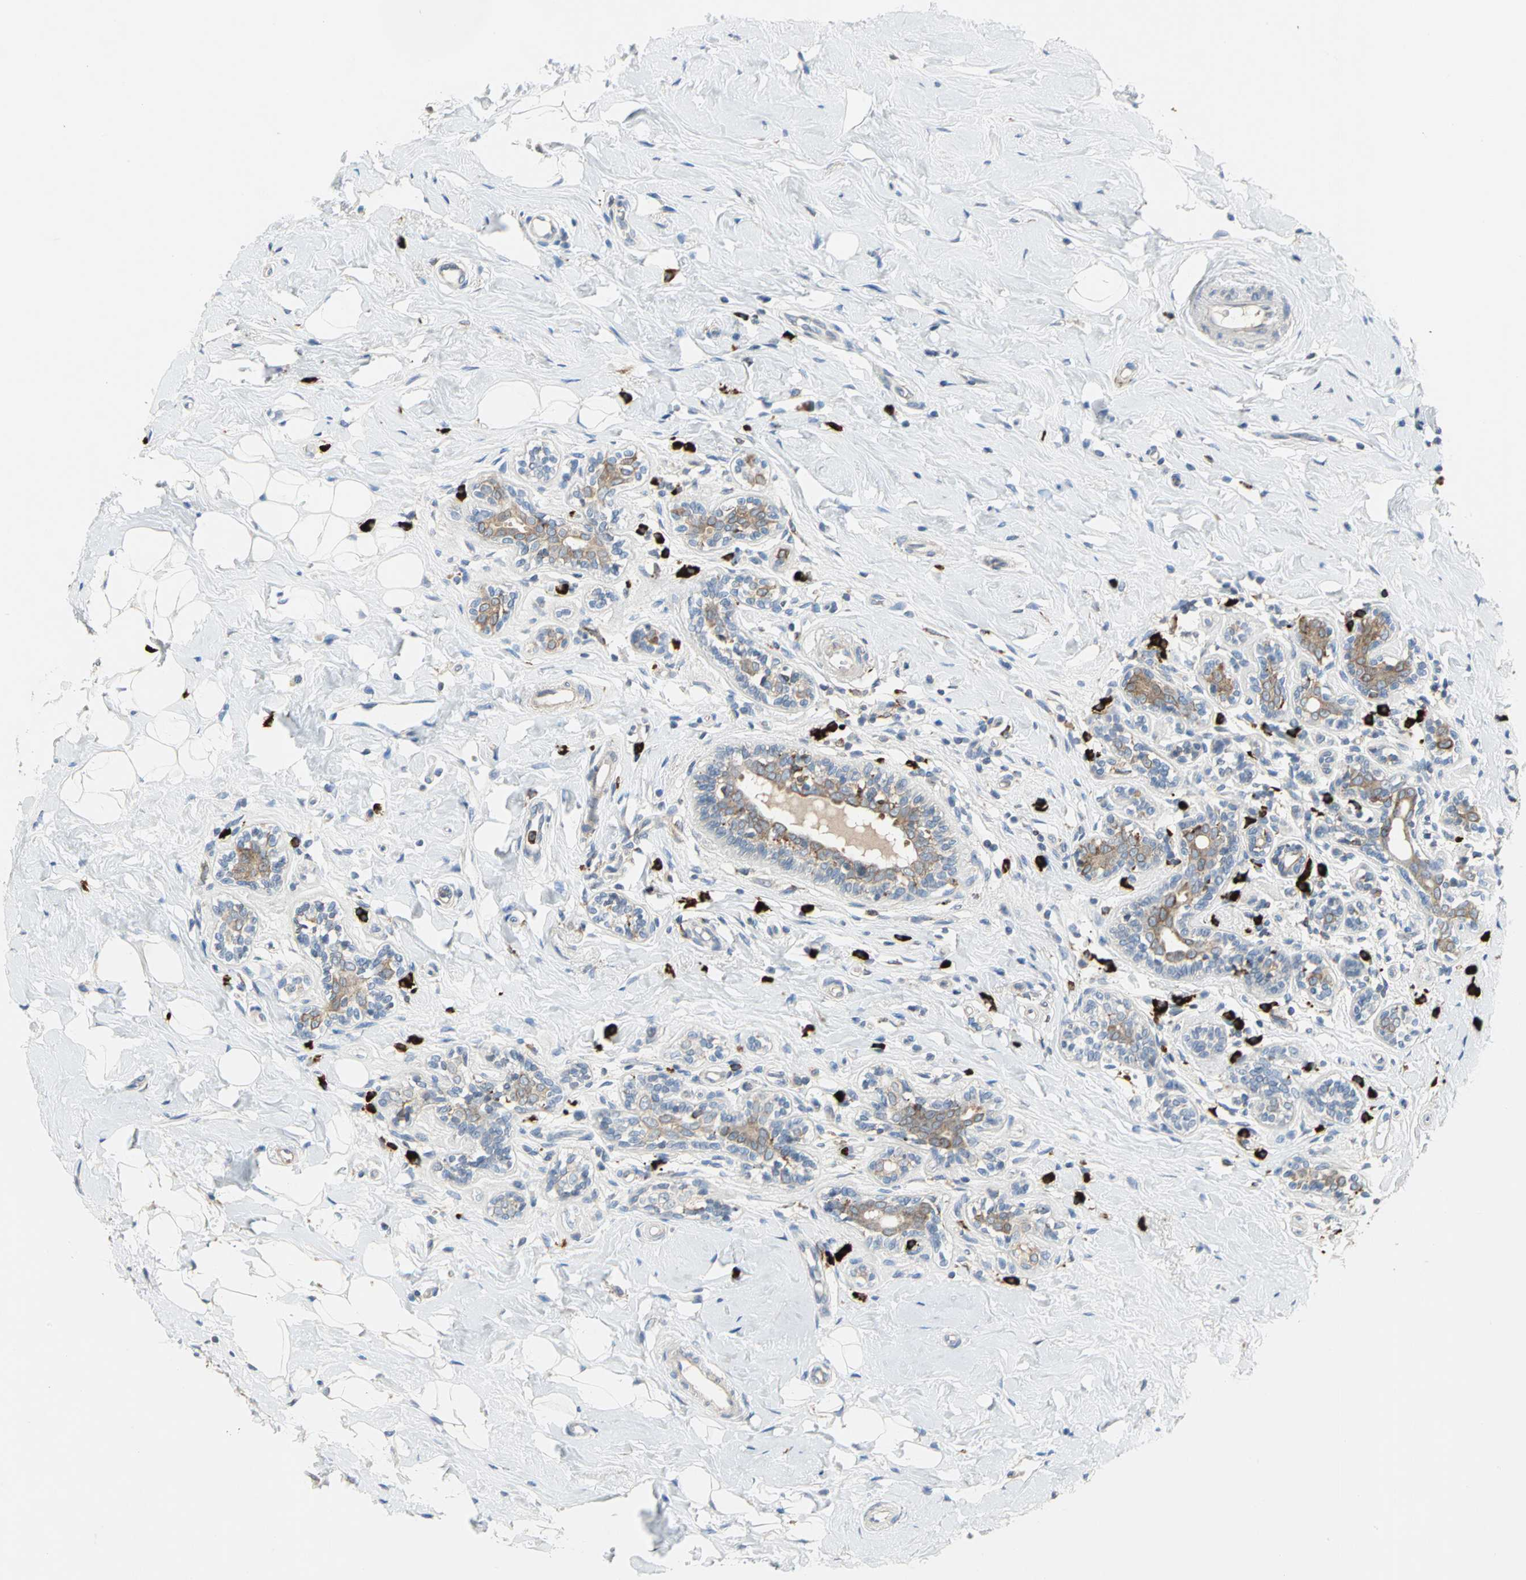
{"staining": {"intensity": "weak", "quantity": ">75%", "location": "cytoplasmic/membranous"}, "tissue": "breast cancer", "cell_type": "Tumor cells", "image_type": "cancer", "snomed": [{"axis": "morphology", "description": "Normal tissue, NOS"}, {"axis": "morphology", "description": "Lobular carcinoma"}, {"axis": "topography", "description": "Breast"}], "caption": "The image displays immunohistochemical staining of lobular carcinoma (breast). There is weak cytoplasmic/membranous staining is identified in about >75% of tumor cells. The staining was performed using DAB (3,3'-diaminobenzidine) to visualize the protein expression in brown, while the nuclei were stained in blue with hematoxylin (Magnification: 20x).", "gene": "SDF2L1", "patient": {"sex": "female", "age": 47}}